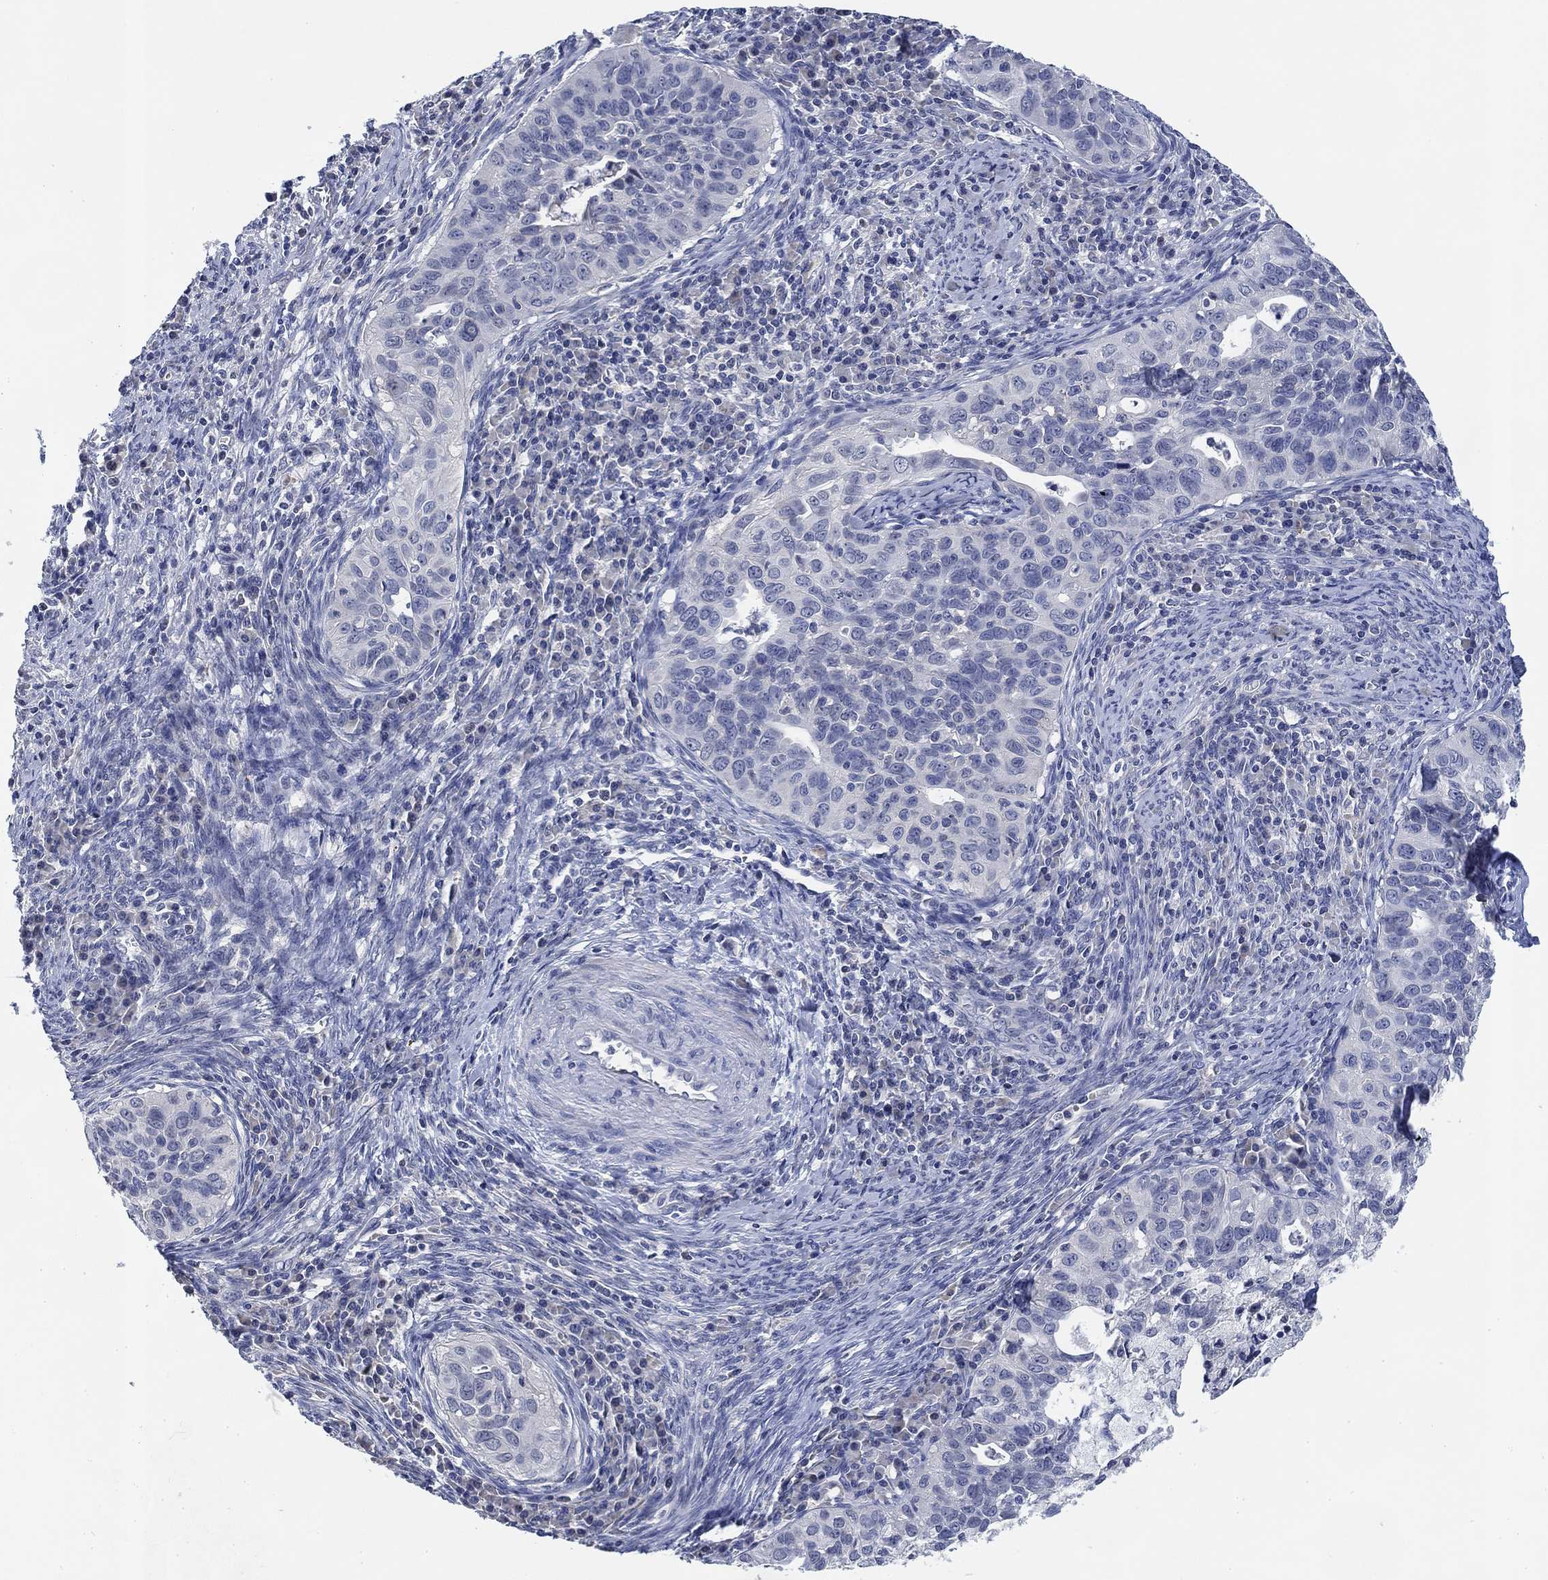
{"staining": {"intensity": "negative", "quantity": "none", "location": "none"}, "tissue": "cervical cancer", "cell_type": "Tumor cells", "image_type": "cancer", "snomed": [{"axis": "morphology", "description": "Squamous cell carcinoma, NOS"}, {"axis": "topography", "description": "Cervix"}], "caption": "High power microscopy micrograph of an immunohistochemistry (IHC) micrograph of cervical cancer (squamous cell carcinoma), revealing no significant staining in tumor cells.", "gene": "DAZL", "patient": {"sex": "female", "age": 26}}